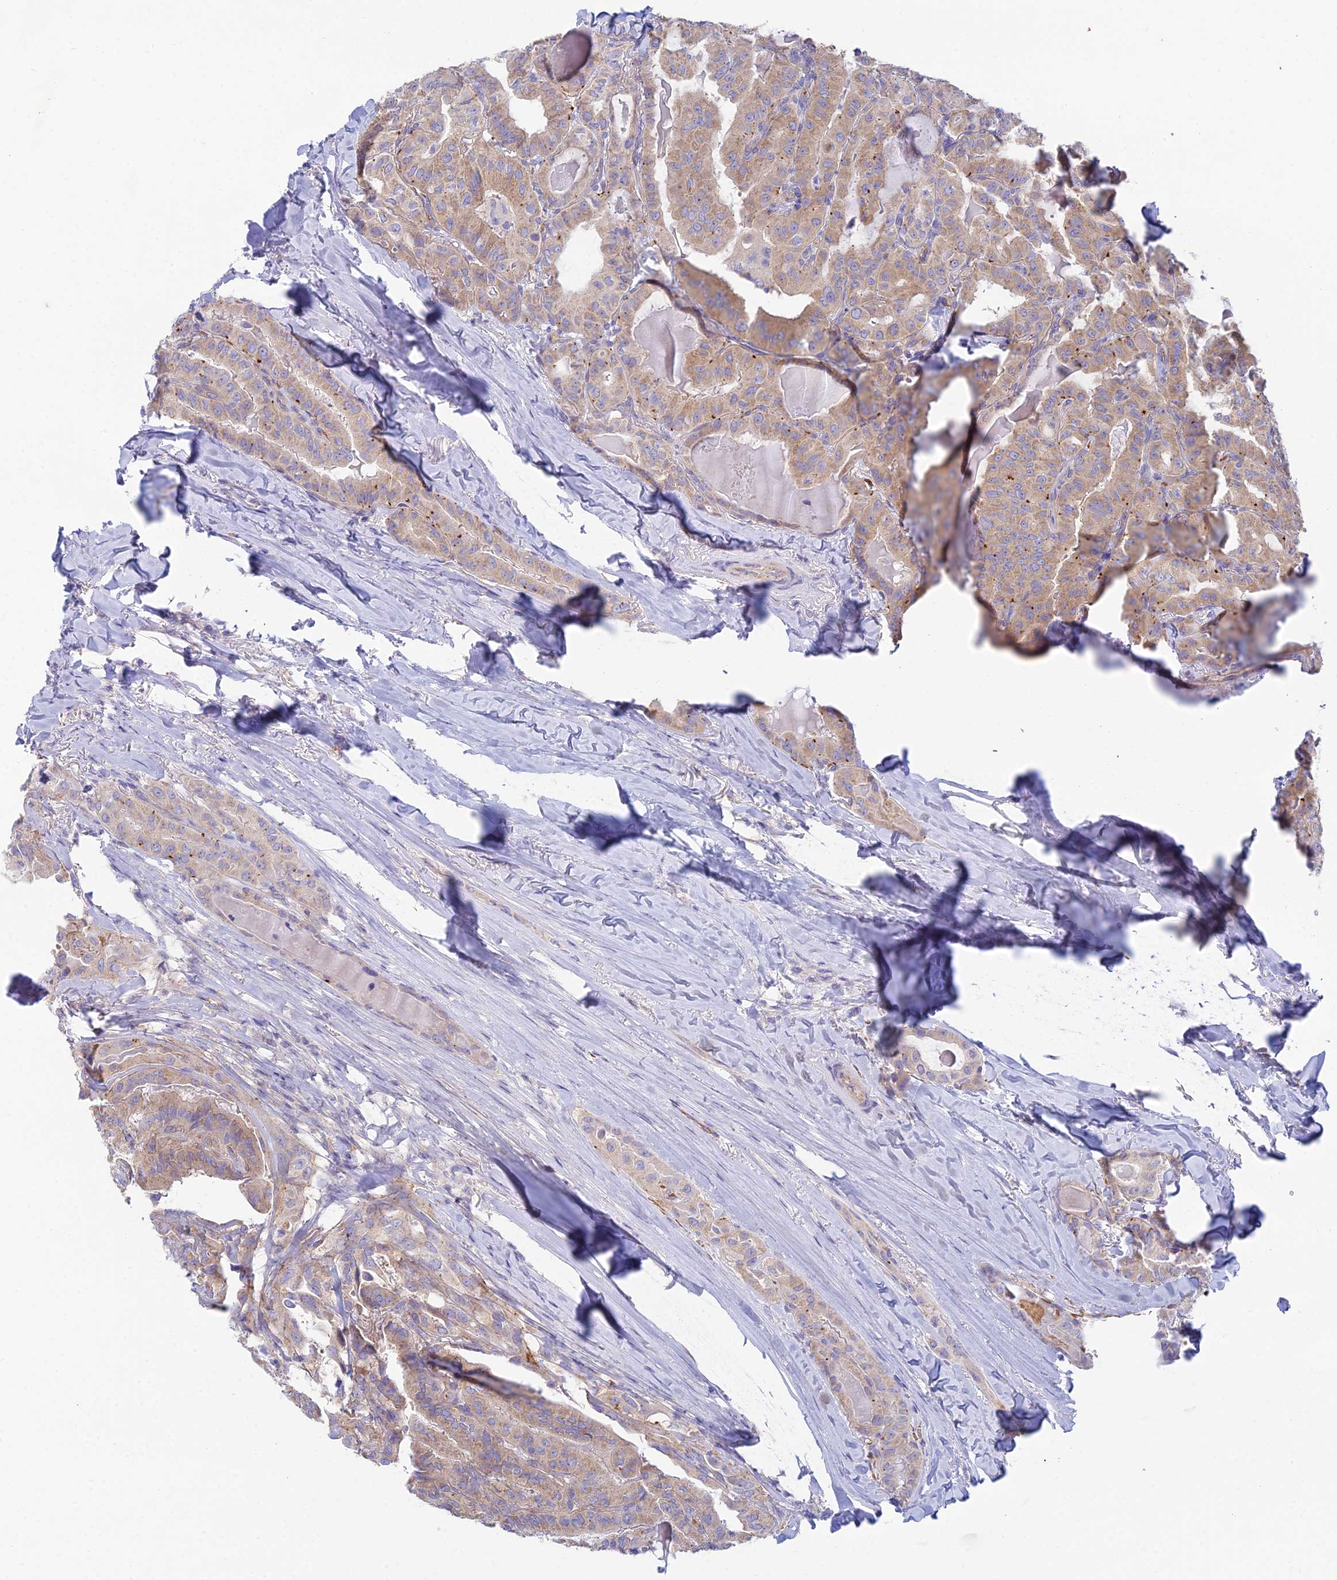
{"staining": {"intensity": "weak", "quantity": ">75%", "location": "cytoplasmic/membranous"}, "tissue": "thyroid cancer", "cell_type": "Tumor cells", "image_type": "cancer", "snomed": [{"axis": "morphology", "description": "Papillary adenocarcinoma, NOS"}, {"axis": "topography", "description": "Thyroid gland"}], "caption": "DAB immunohistochemical staining of thyroid cancer (papillary adenocarcinoma) exhibits weak cytoplasmic/membranous protein staining in about >75% of tumor cells. (brown staining indicates protein expression, while blue staining denotes nuclei).", "gene": "ZNF564", "patient": {"sex": "female", "age": 68}}